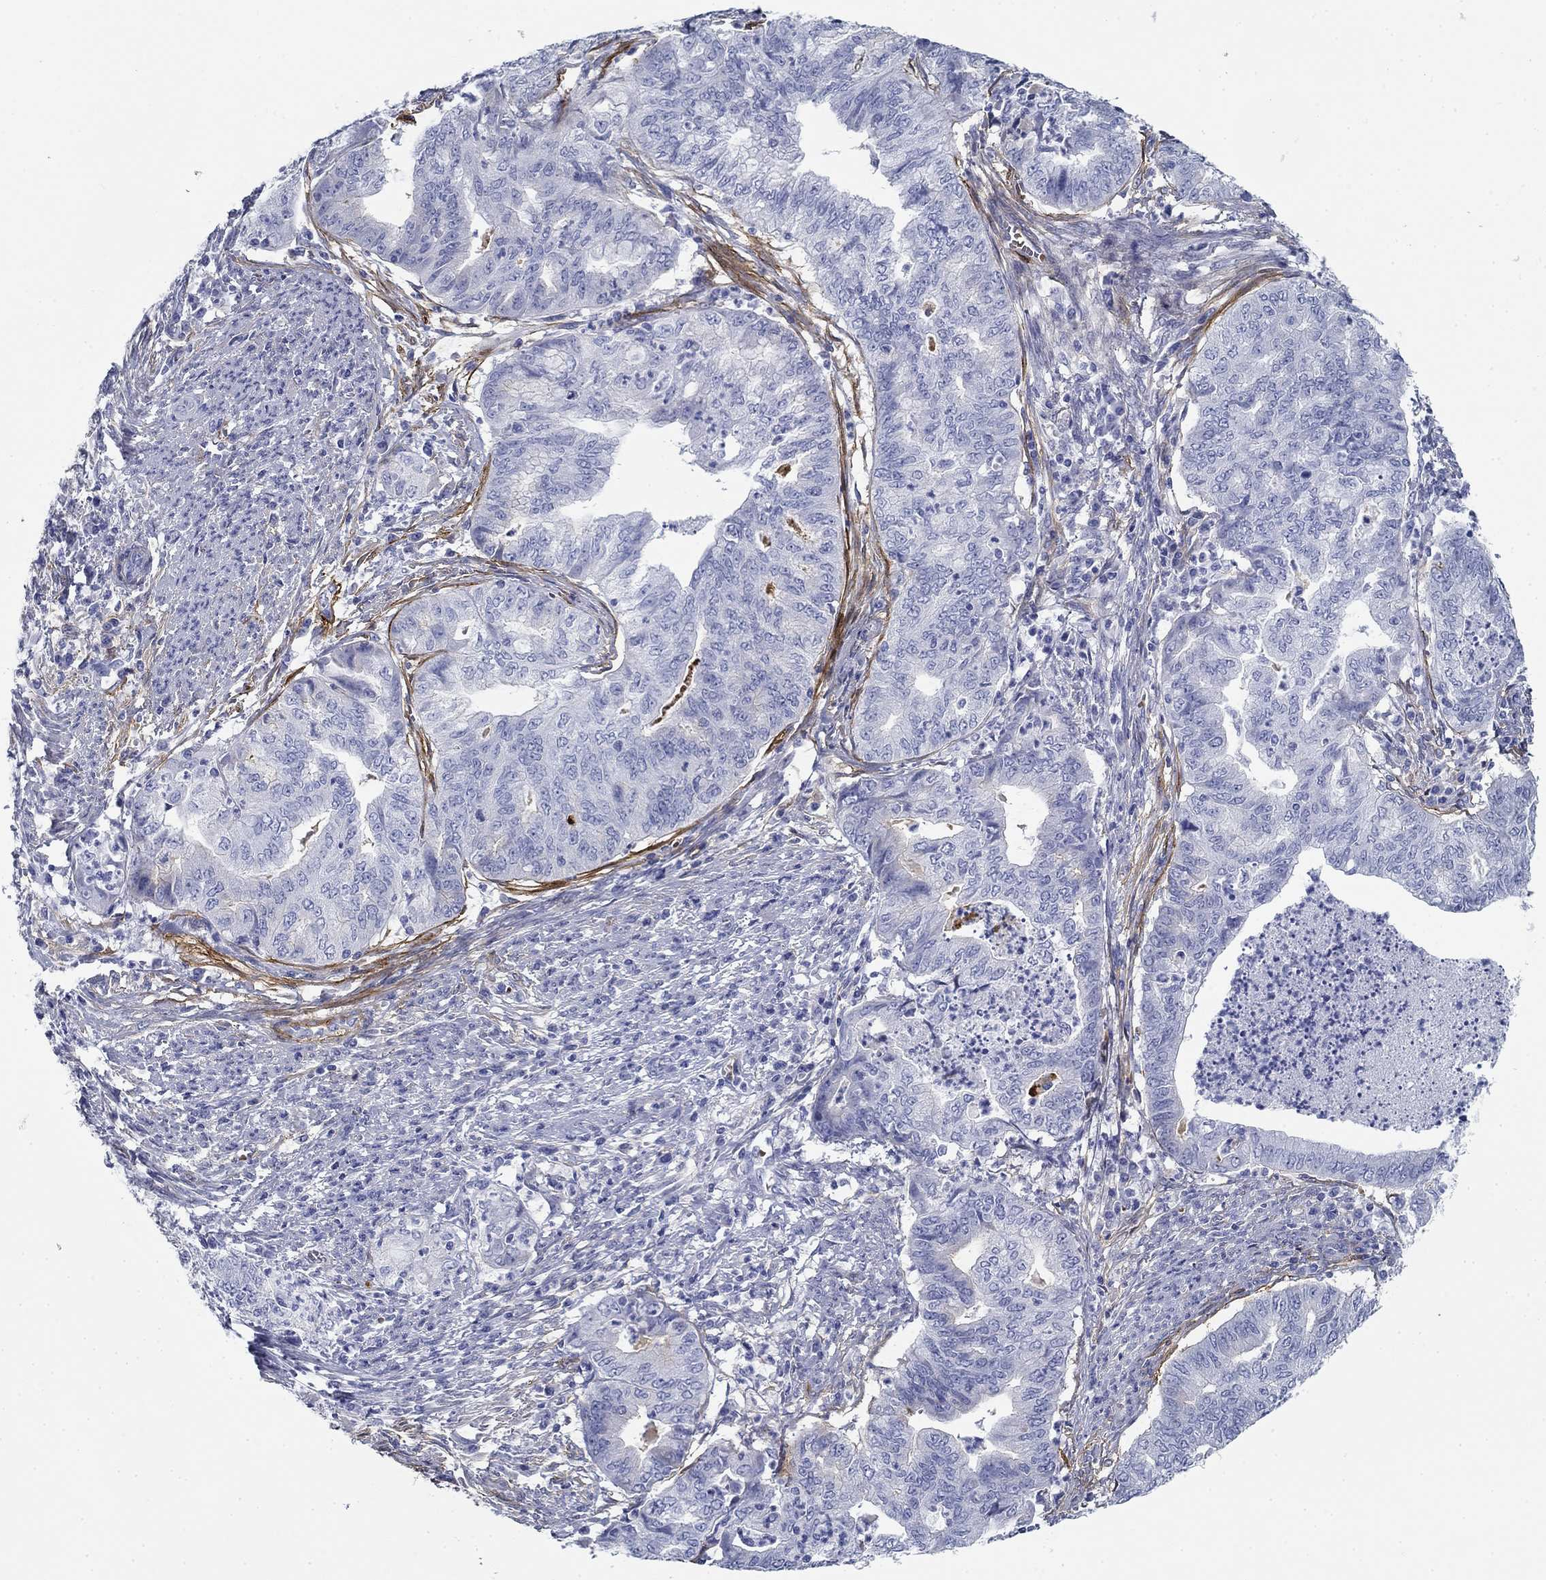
{"staining": {"intensity": "negative", "quantity": "none", "location": "none"}, "tissue": "endometrial cancer", "cell_type": "Tumor cells", "image_type": "cancer", "snomed": [{"axis": "morphology", "description": "Adenocarcinoma, NOS"}, {"axis": "topography", "description": "Endometrium"}], "caption": "High magnification brightfield microscopy of endometrial cancer stained with DAB (brown) and counterstained with hematoxylin (blue): tumor cells show no significant expression.", "gene": "GPC1", "patient": {"sex": "female", "age": 79}}